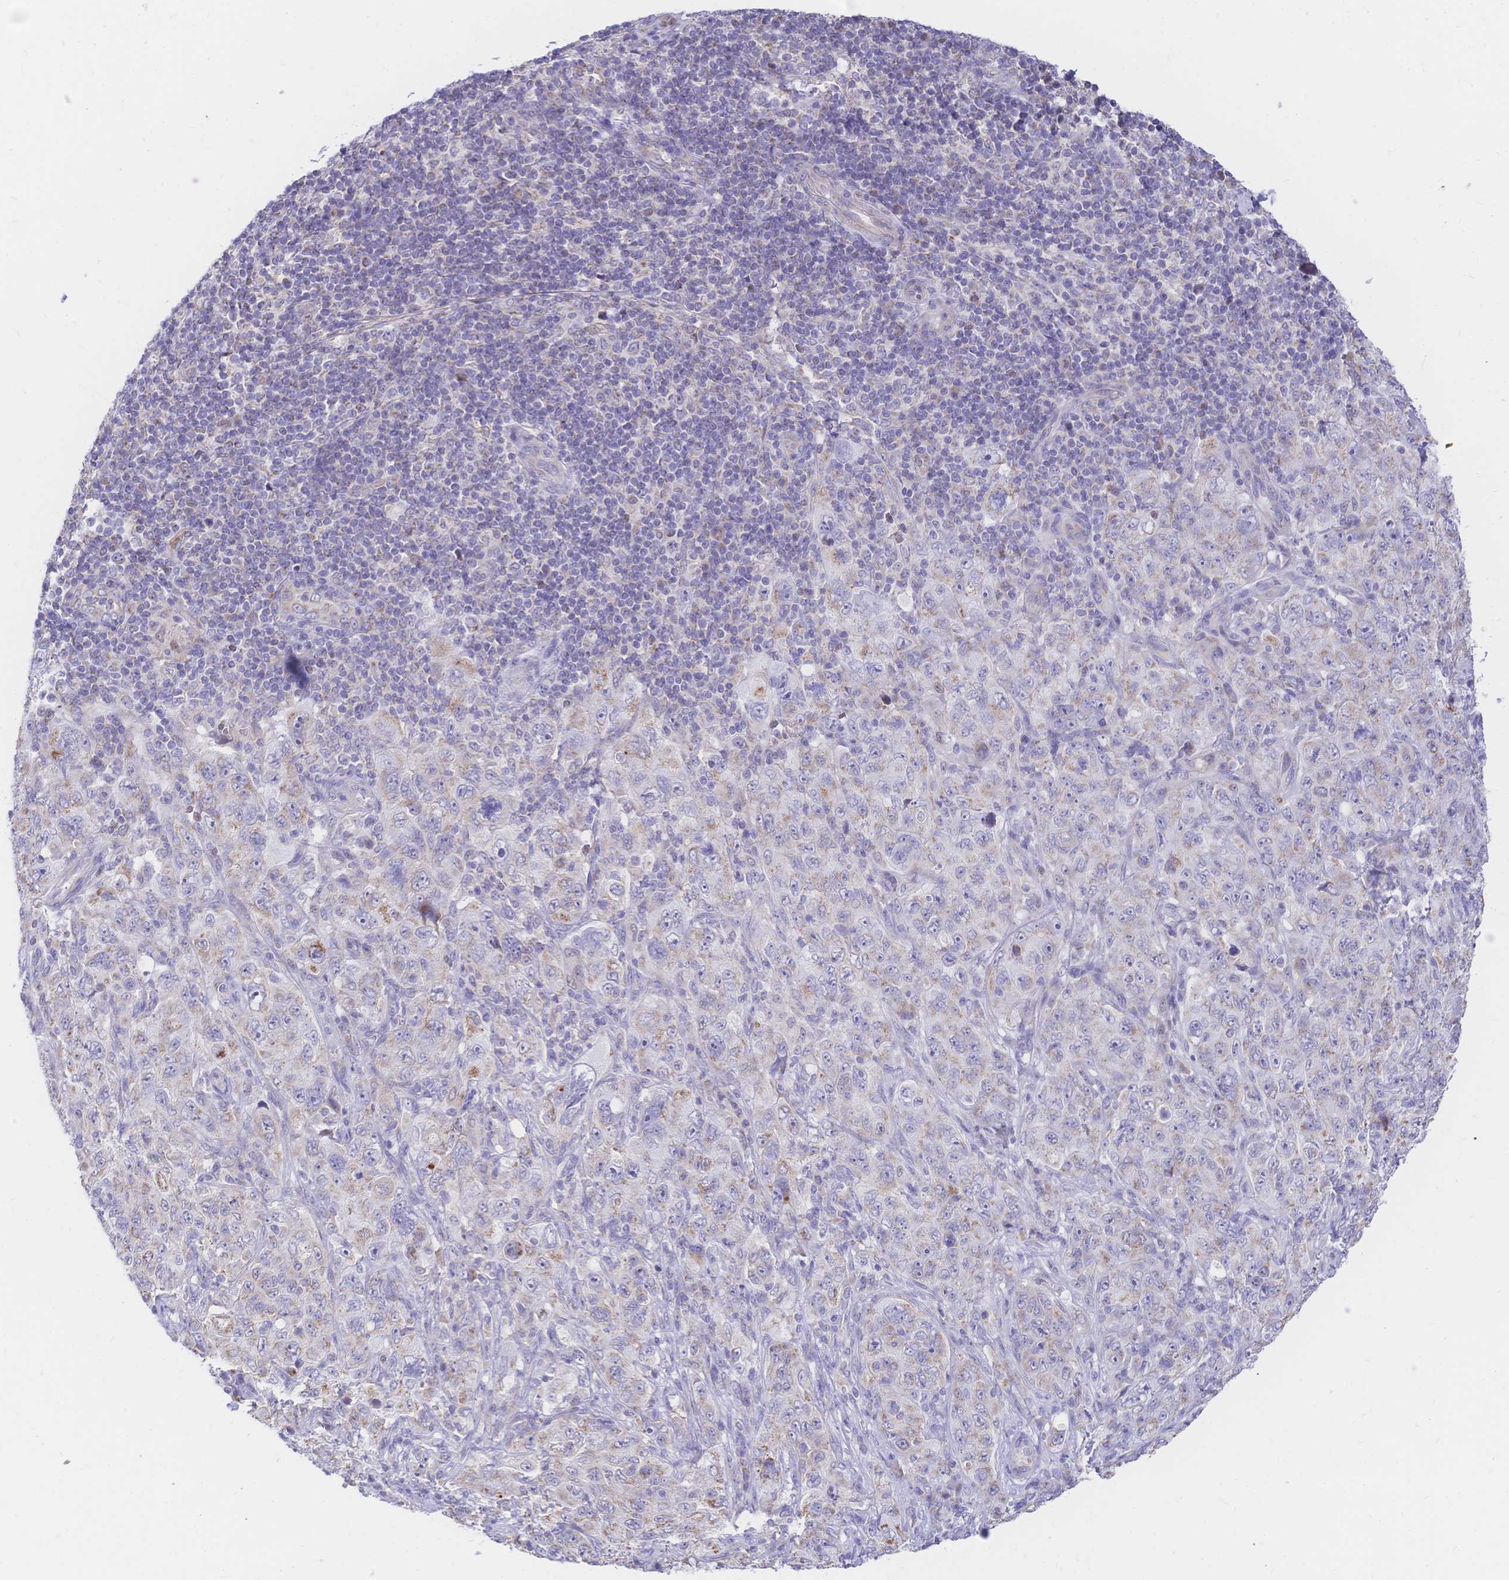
{"staining": {"intensity": "weak", "quantity": "<25%", "location": "cytoplasmic/membranous"}, "tissue": "pancreatic cancer", "cell_type": "Tumor cells", "image_type": "cancer", "snomed": [{"axis": "morphology", "description": "Adenocarcinoma, NOS"}, {"axis": "topography", "description": "Pancreas"}], "caption": "Immunohistochemistry of pancreatic cancer shows no staining in tumor cells. The staining was performed using DAB to visualize the protein expression in brown, while the nuclei were stained in blue with hematoxylin (Magnification: 20x).", "gene": "CLEC18B", "patient": {"sex": "male", "age": 68}}